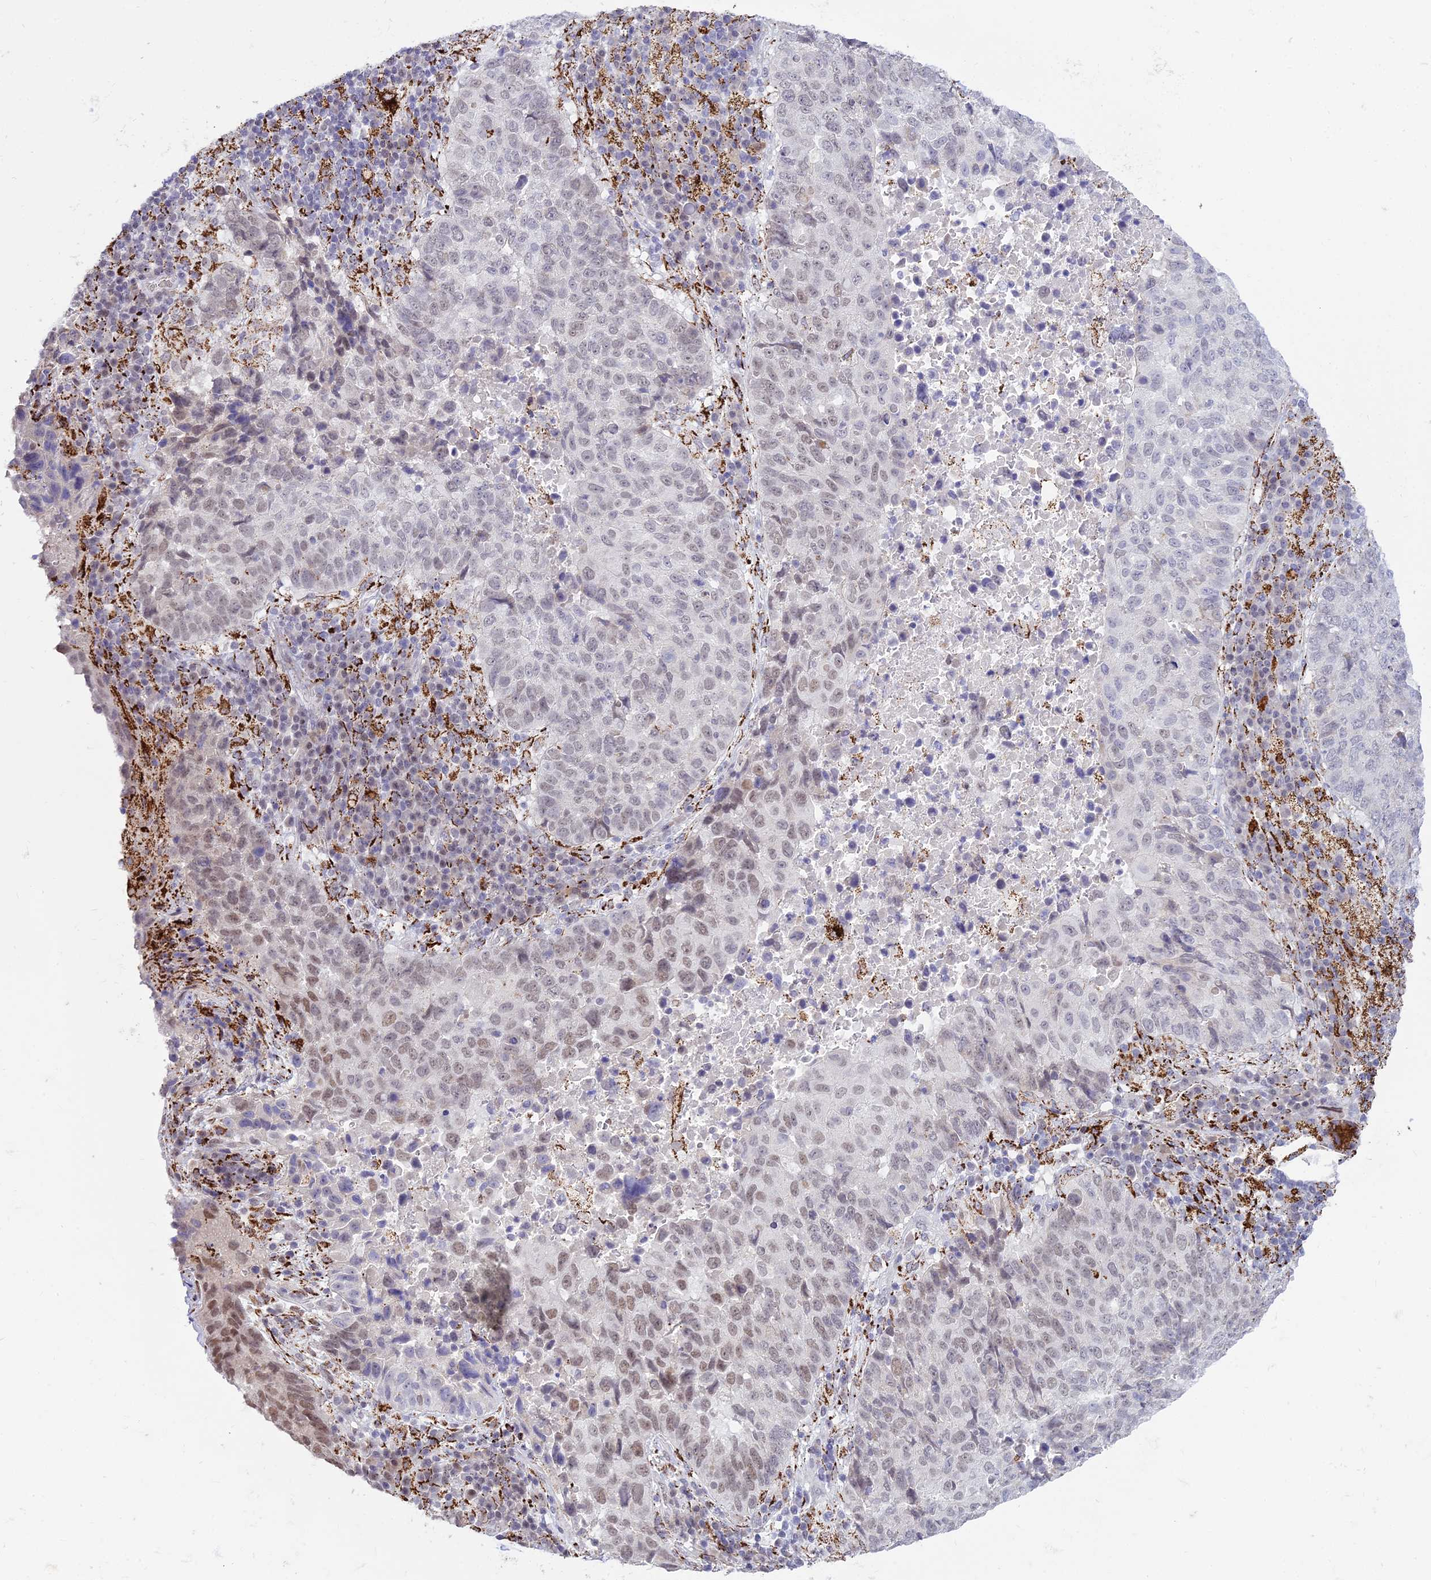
{"staining": {"intensity": "weak", "quantity": "25%-75%", "location": "nuclear"}, "tissue": "lung cancer", "cell_type": "Tumor cells", "image_type": "cancer", "snomed": [{"axis": "morphology", "description": "Squamous cell carcinoma, NOS"}, {"axis": "topography", "description": "Lung"}], "caption": "About 25%-75% of tumor cells in lung cancer (squamous cell carcinoma) display weak nuclear protein staining as visualized by brown immunohistochemical staining.", "gene": "C6orf163", "patient": {"sex": "male", "age": 73}}